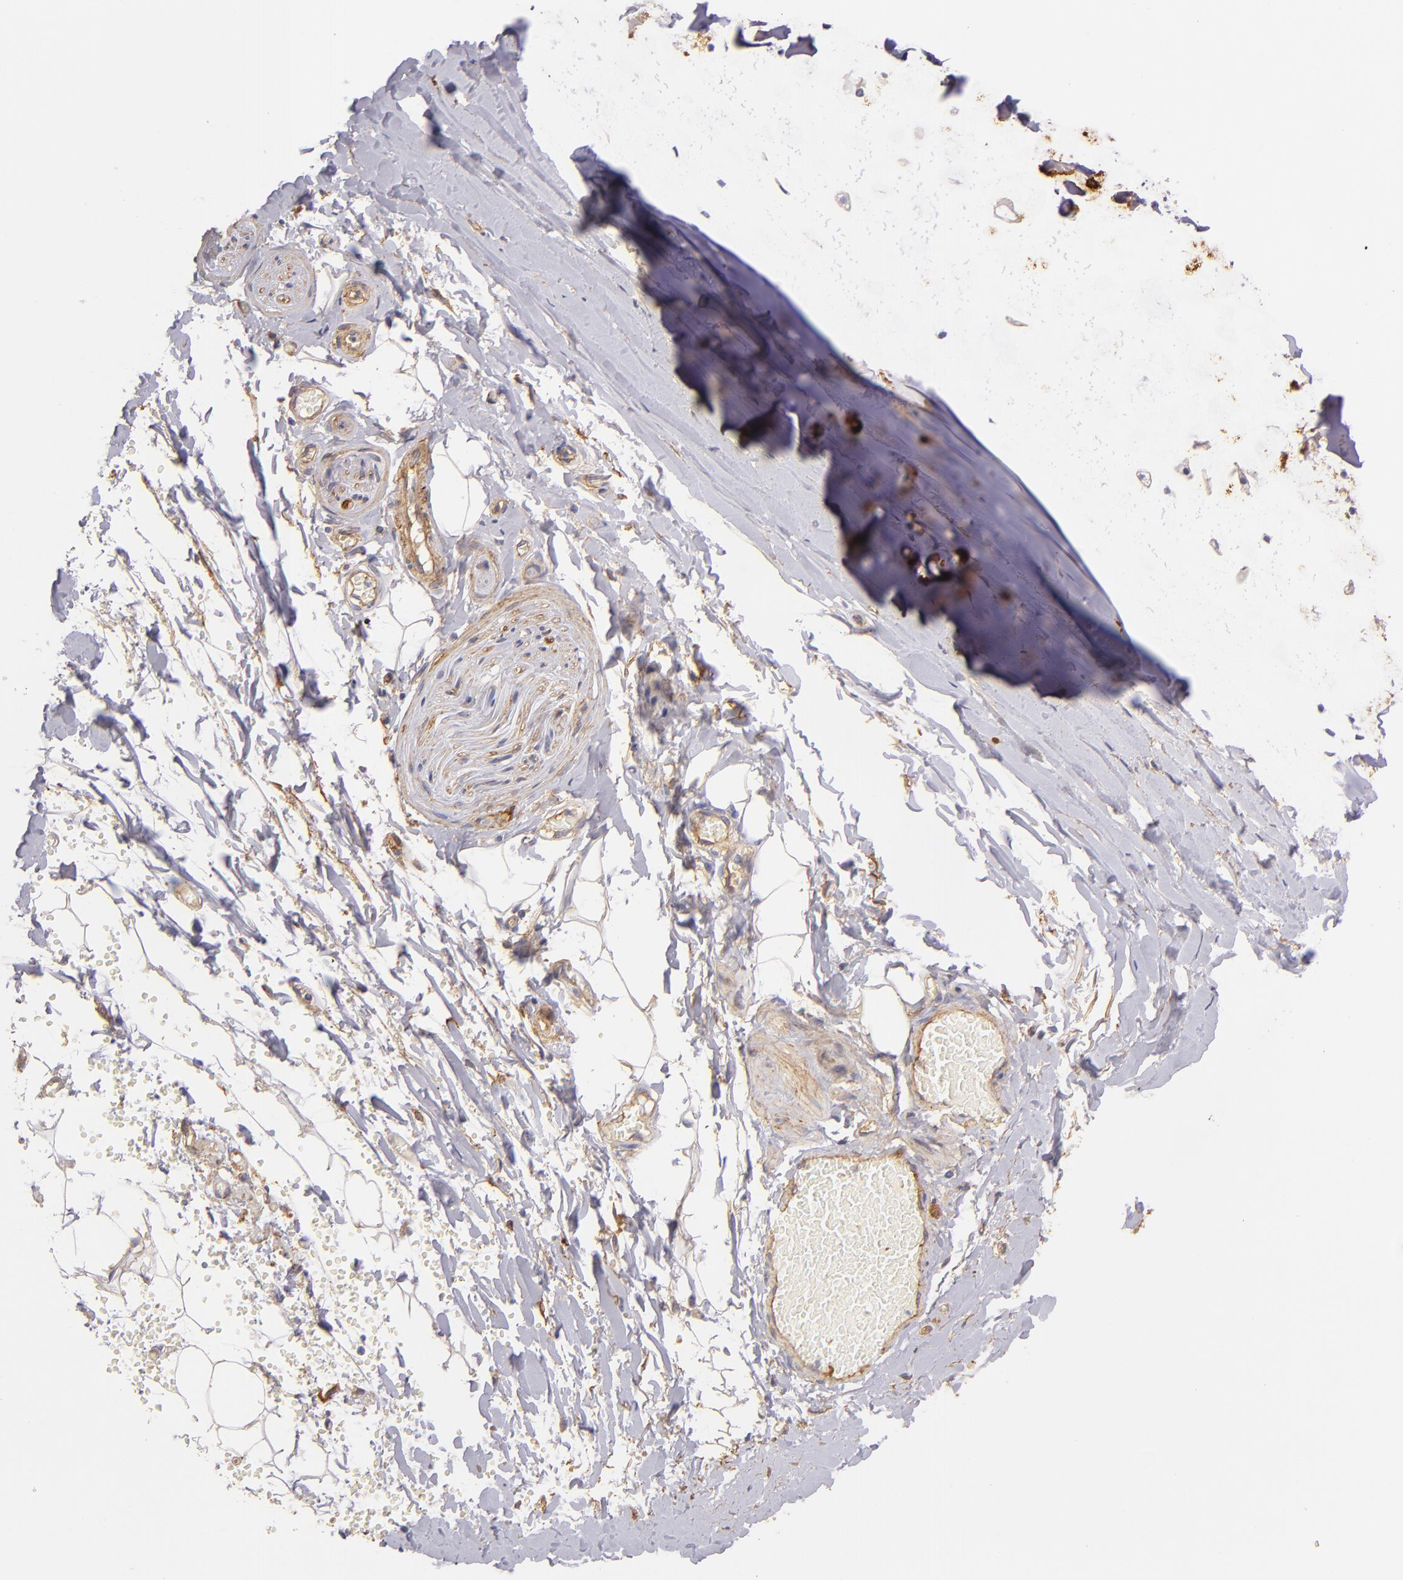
{"staining": {"intensity": "moderate", "quantity": ">75%", "location": "cytoplasmic/membranous"}, "tissue": "adipose tissue", "cell_type": "Adipocytes", "image_type": "normal", "snomed": [{"axis": "morphology", "description": "Normal tissue, NOS"}, {"axis": "topography", "description": "Bronchus"}, {"axis": "topography", "description": "Lung"}], "caption": "This photomicrograph exhibits immunohistochemistry (IHC) staining of normal human adipose tissue, with medium moderate cytoplasmic/membranous positivity in about >75% of adipocytes.", "gene": "CD151", "patient": {"sex": "female", "age": 56}}